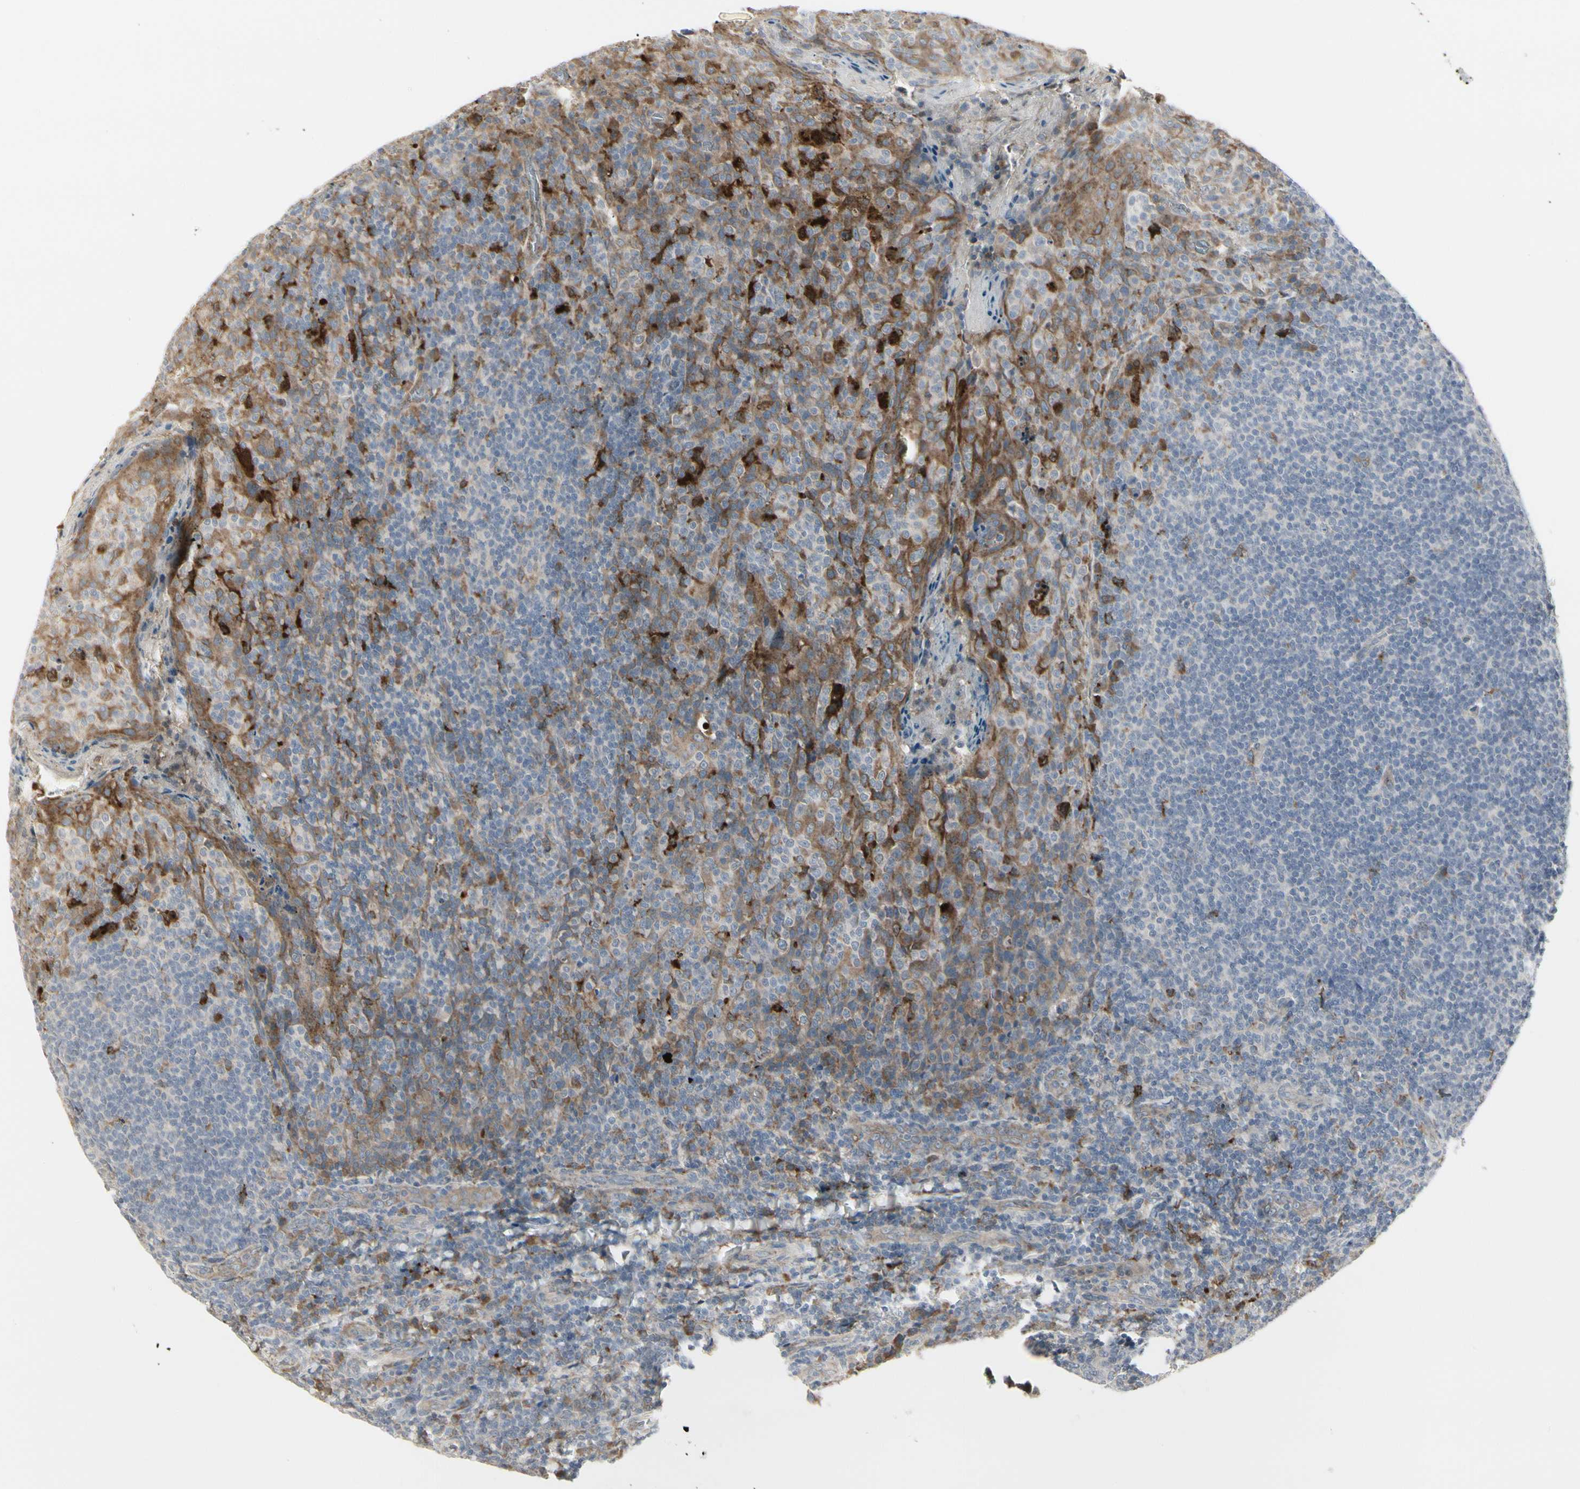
{"staining": {"intensity": "moderate", "quantity": "<25%", "location": "cytoplasmic/membranous"}, "tissue": "tonsil", "cell_type": "Germinal center cells", "image_type": "normal", "snomed": [{"axis": "morphology", "description": "Normal tissue, NOS"}, {"axis": "topography", "description": "Tonsil"}], "caption": "Immunohistochemistry (IHC) image of unremarkable tonsil: tonsil stained using immunohistochemistry shows low levels of moderate protein expression localized specifically in the cytoplasmic/membranous of germinal center cells, appearing as a cytoplasmic/membranous brown color.", "gene": "GRN", "patient": {"sex": "male", "age": 17}}